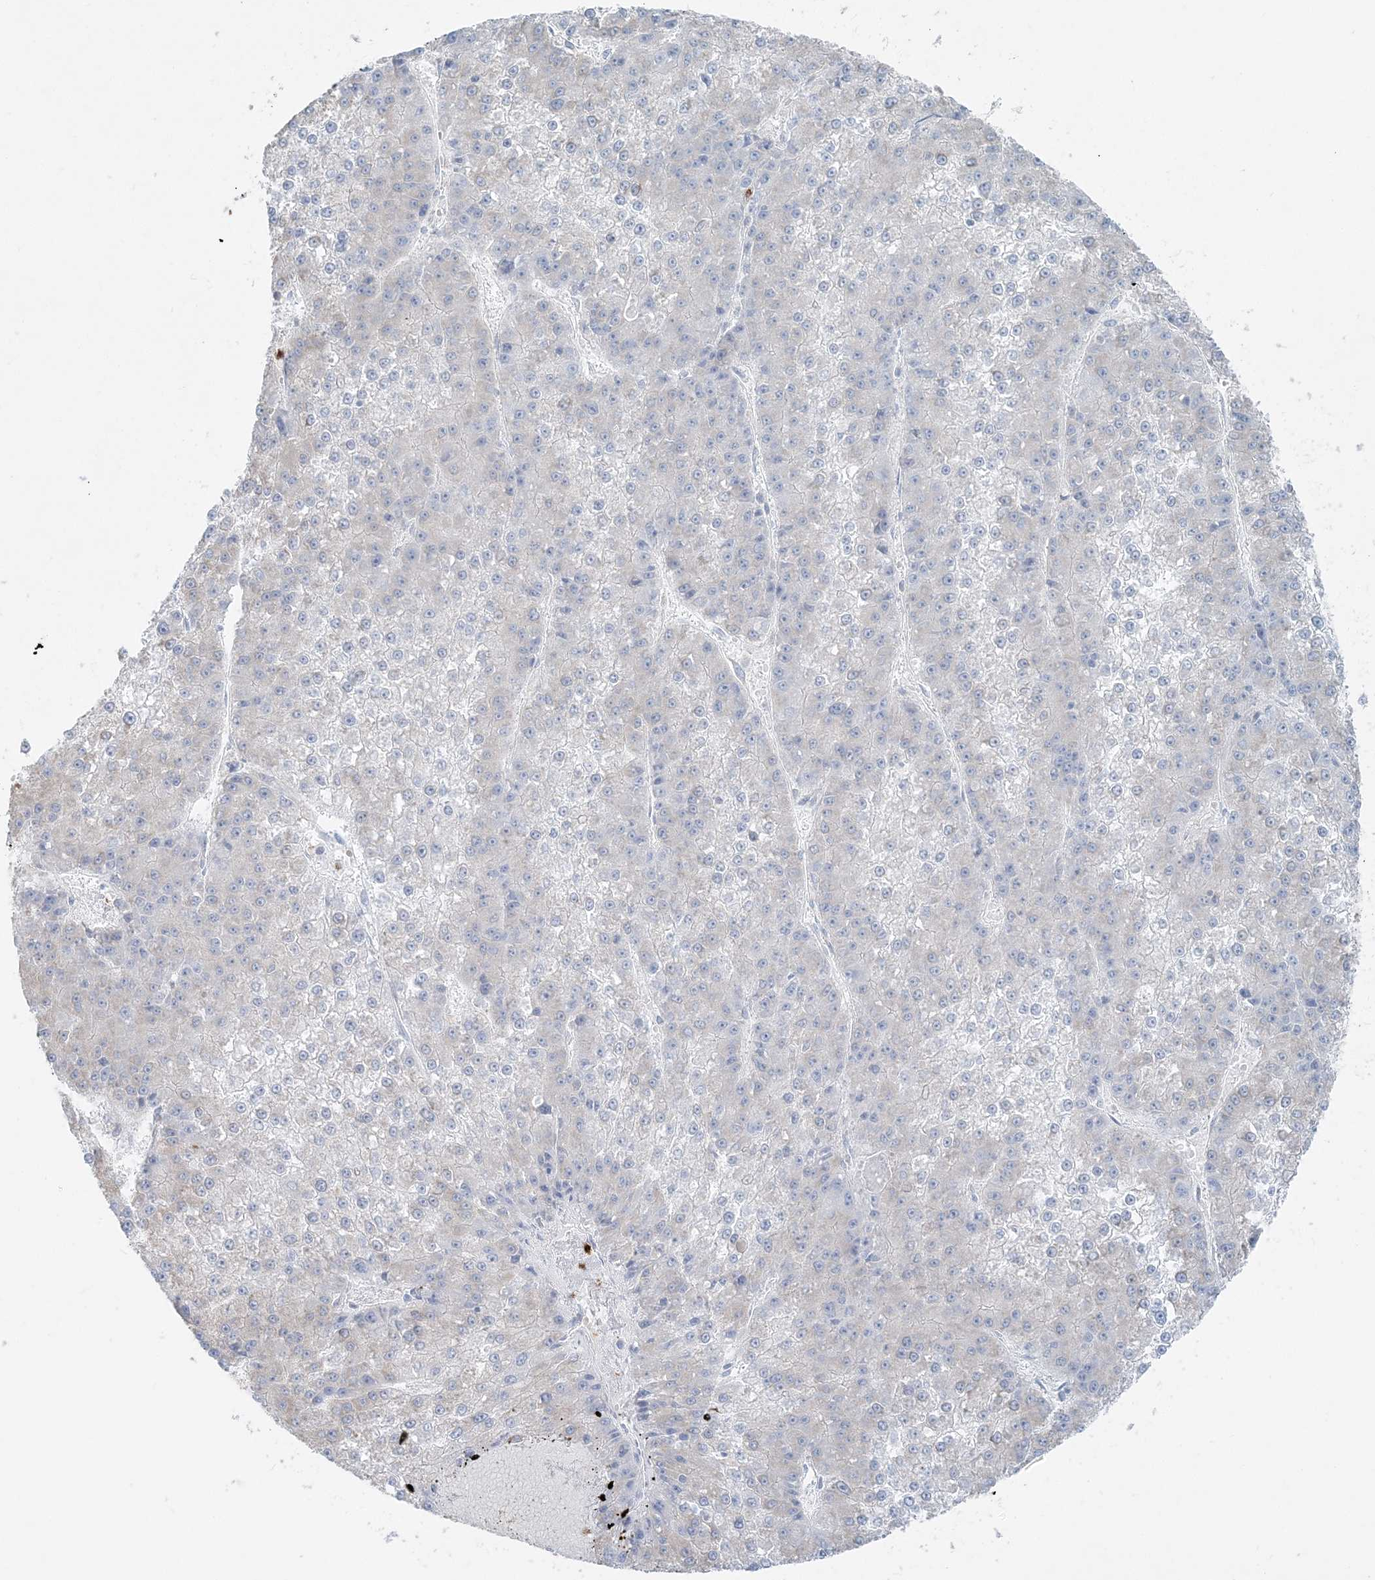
{"staining": {"intensity": "negative", "quantity": "none", "location": "none"}, "tissue": "liver cancer", "cell_type": "Tumor cells", "image_type": "cancer", "snomed": [{"axis": "morphology", "description": "Carcinoma, Hepatocellular, NOS"}, {"axis": "topography", "description": "Liver"}], "caption": "Immunohistochemistry image of liver hepatocellular carcinoma stained for a protein (brown), which displays no positivity in tumor cells. The staining was performed using DAB (3,3'-diaminobenzidine) to visualize the protein expression in brown, while the nuclei were stained in blue with hematoxylin (Magnification: 20x).", "gene": "CCNJ", "patient": {"sex": "female", "age": 73}}